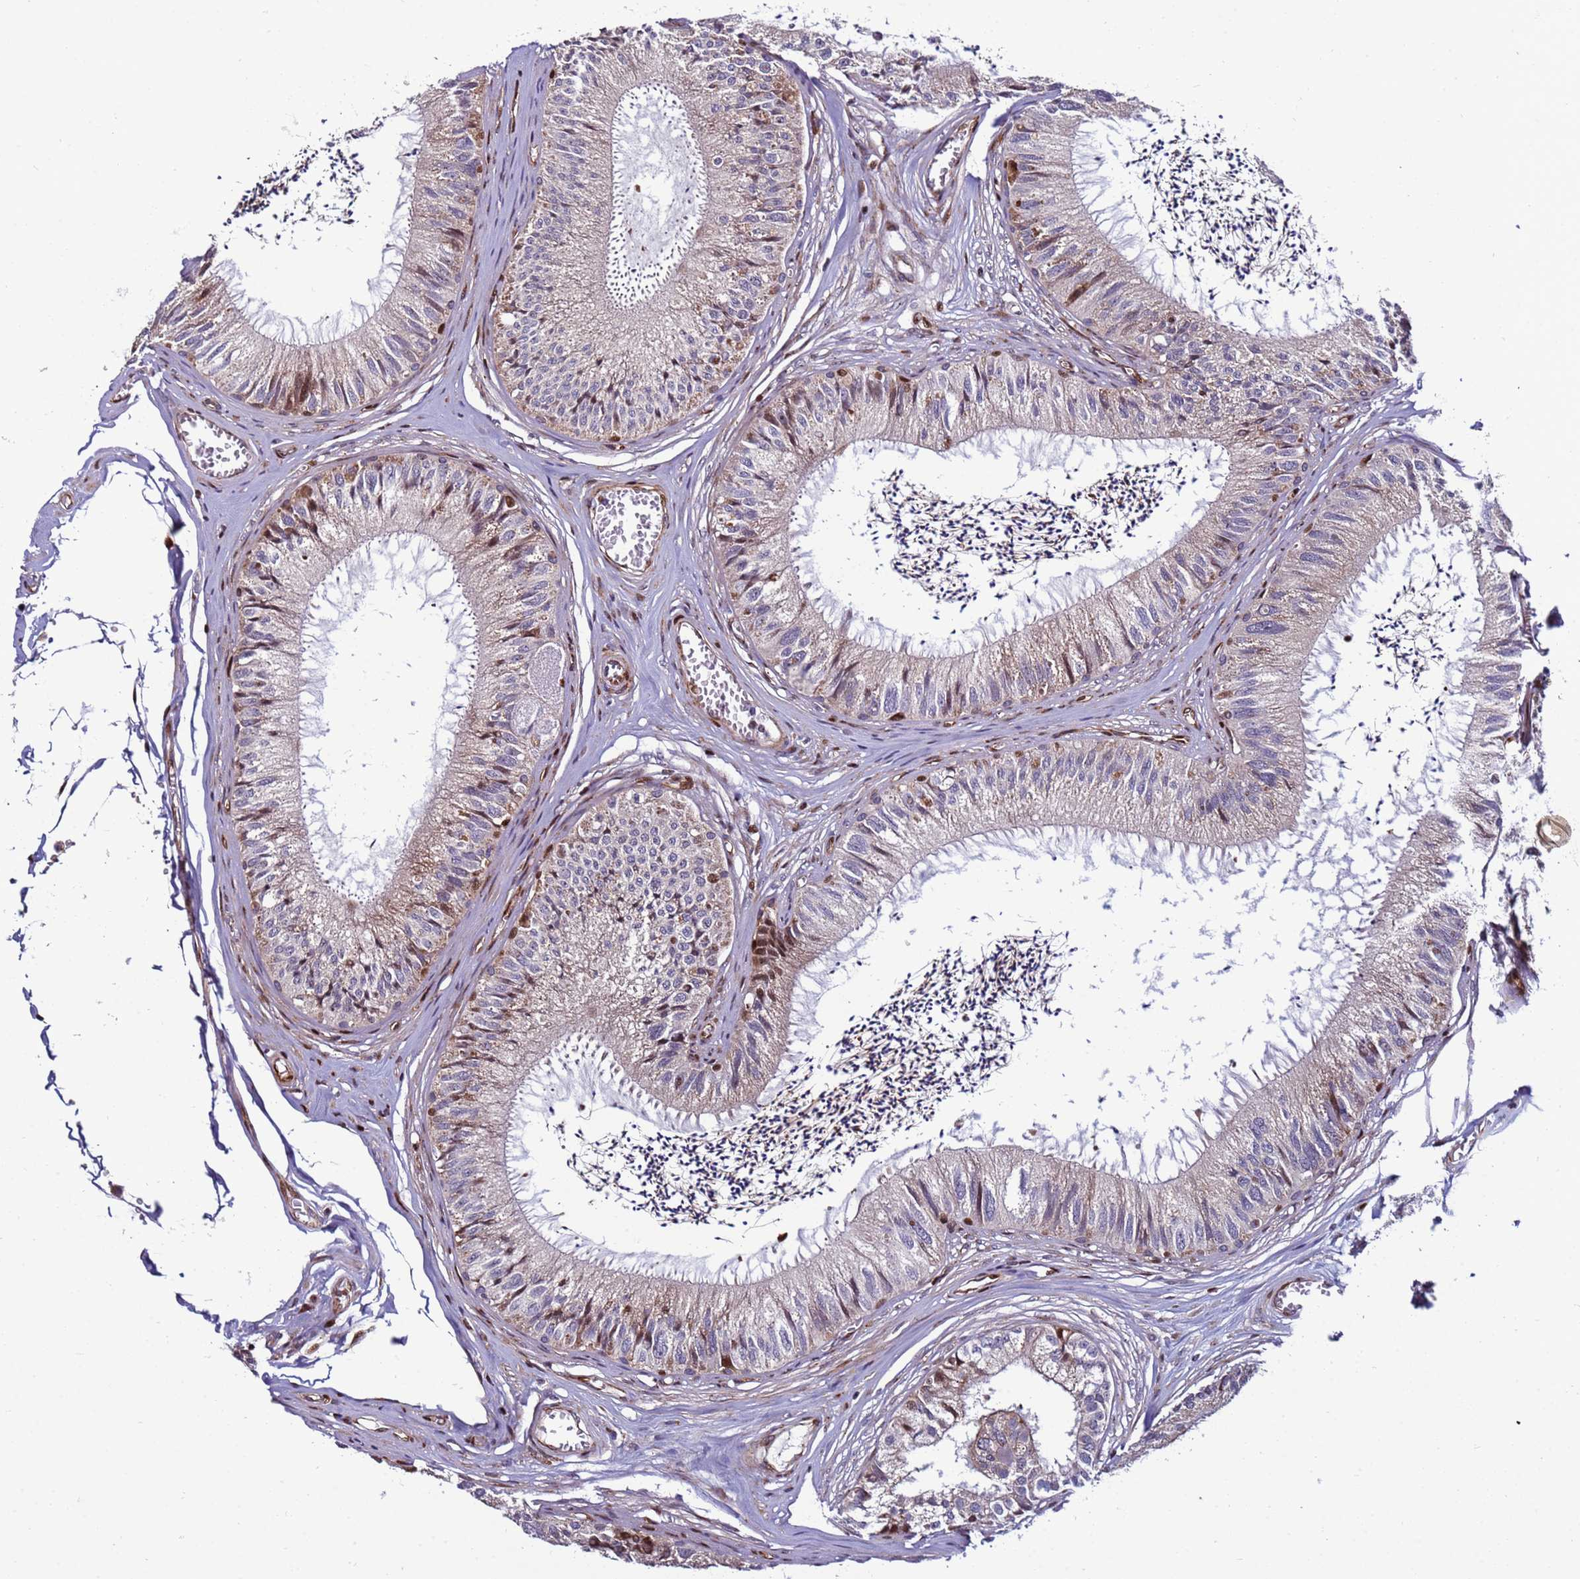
{"staining": {"intensity": "moderate", "quantity": "<25%", "location": "cytoplasmic/membranous,nuclear"}, "tissue": "epididymis", "cell_type": "Glandular cells", "image_type": "normal", "snomed": [{"axis": "morphology", "description": "Normal tissue, NOS"}, {"axis": "topography", "description": "Epididymis"}], "caption": "Immunohistochemistry (IHC) of benign human epididymis shows low levels of moderate cytoplasmic/membranous,nuclear staining in about <25% of glandular cells. (DAB IHC, brown staining for protein, blue staining for nuclei).", "gene": "WBP11", "patient": {"sex": "male", "age": 79}}